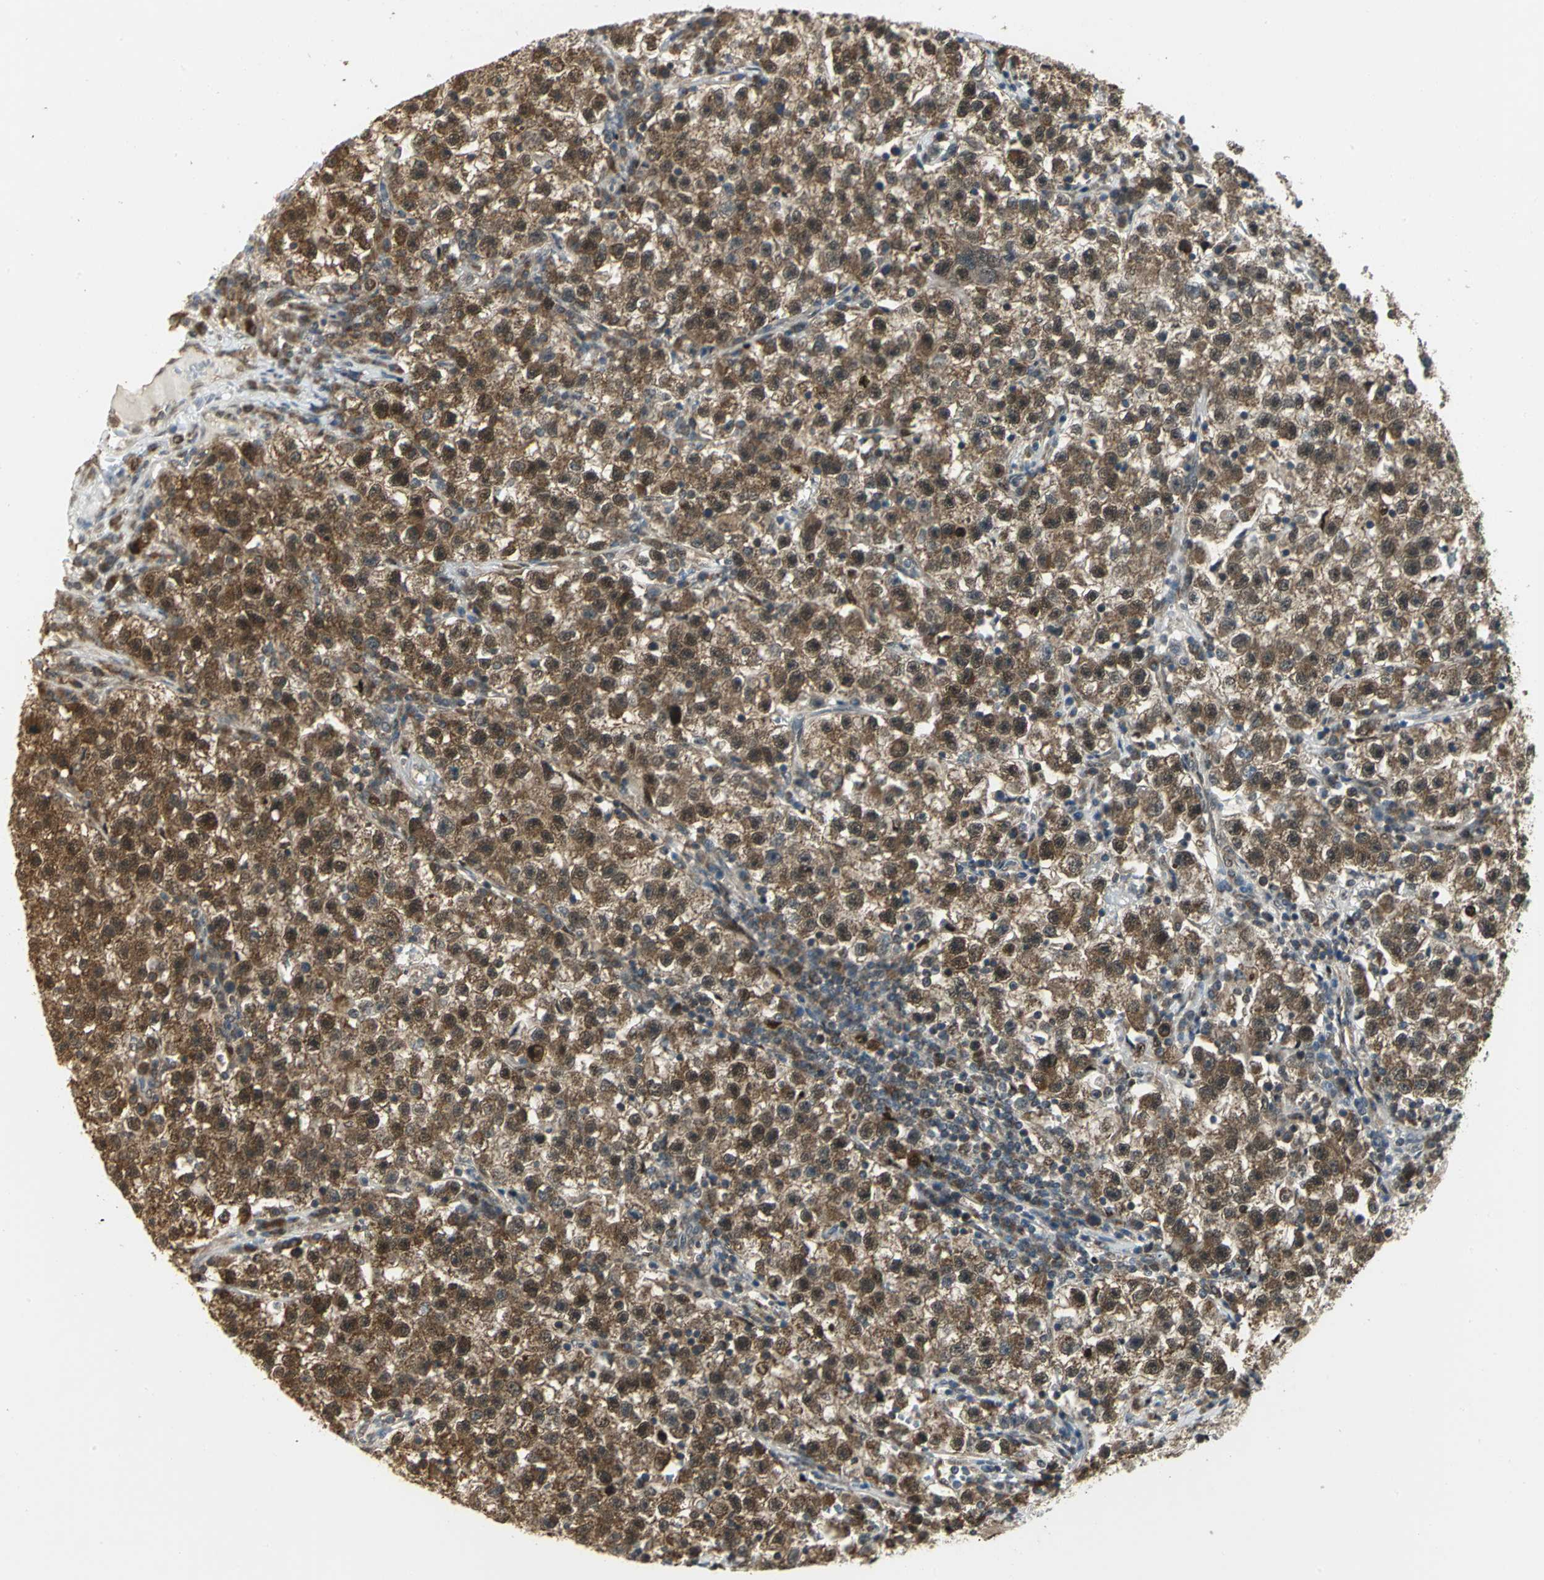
{"staining": {"intensity": "moderate", "quantity": ">75%", "location": "cytoplasmic/membranous,nuclear"}, "tissue": "testis cancer", "cell_type": "Tumor cells", "image_type": "cancer", "snomed": [{"axis": "morphology", "description": "Seminoma, NOS"}, {"axis": "topography", "description": "Testis"}], "caption": "Moderate cytoplasmic/membranous and nuclear expression is identified in approximately >75% of tumor cells in testis cancer.", "gene": "PSMC4", "patient": {"sex": "male", "age": 22}}